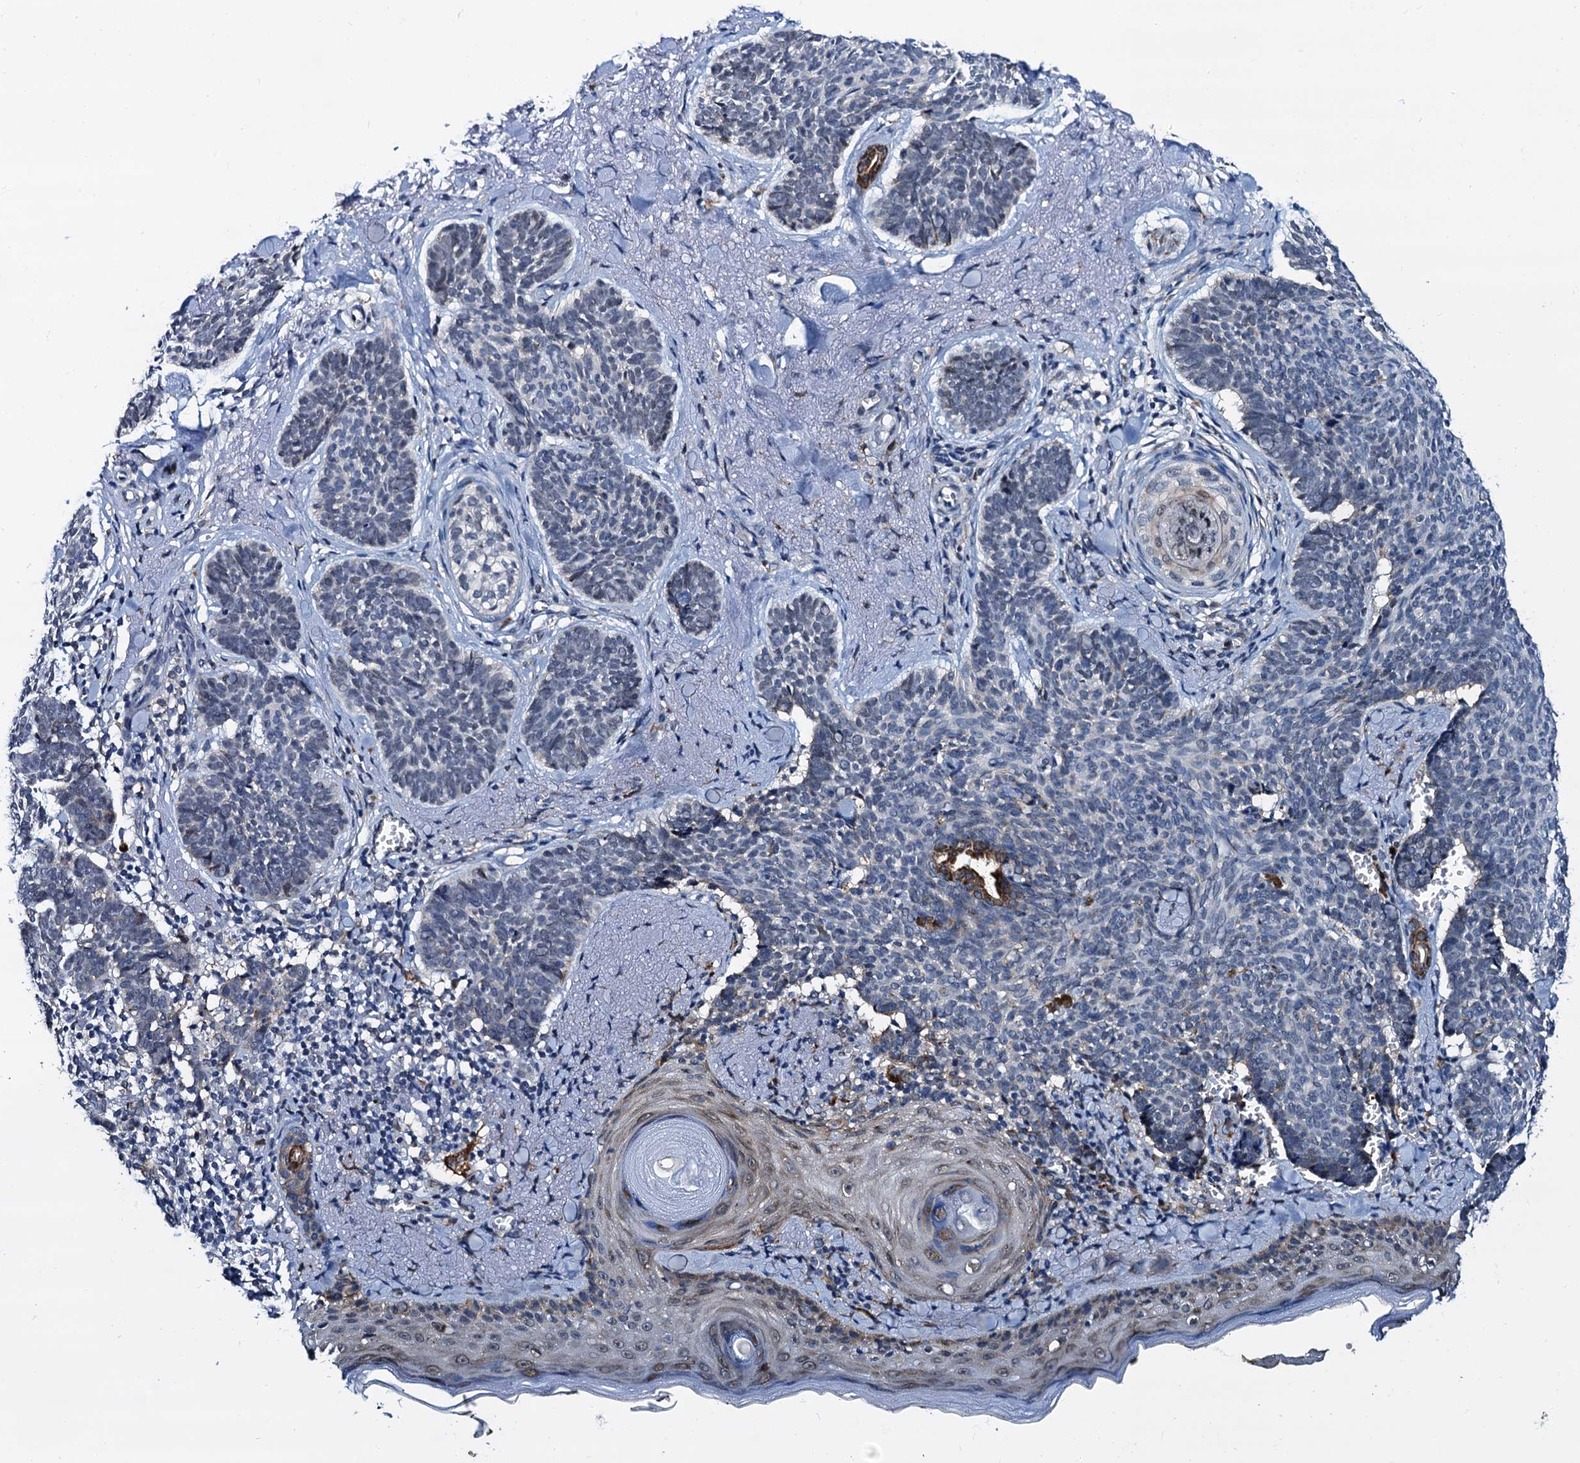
{"staining": {"intensity": "negative", "quantity": "none", "location": "none"}, "tissue": "skin cancer", "cell_type": "Tumor cells", "image_type": "cancer", "snomed": [{"axis": "morphology", "description": "Basal cell carcinoma"}, {"axis": "topography", "description": "Skin"}], "caption": "An image of human skin cancer is negative for staining in tumor cells.", "gene": "SLC7A10", "patient": {"sex": "female", "age": 74}}